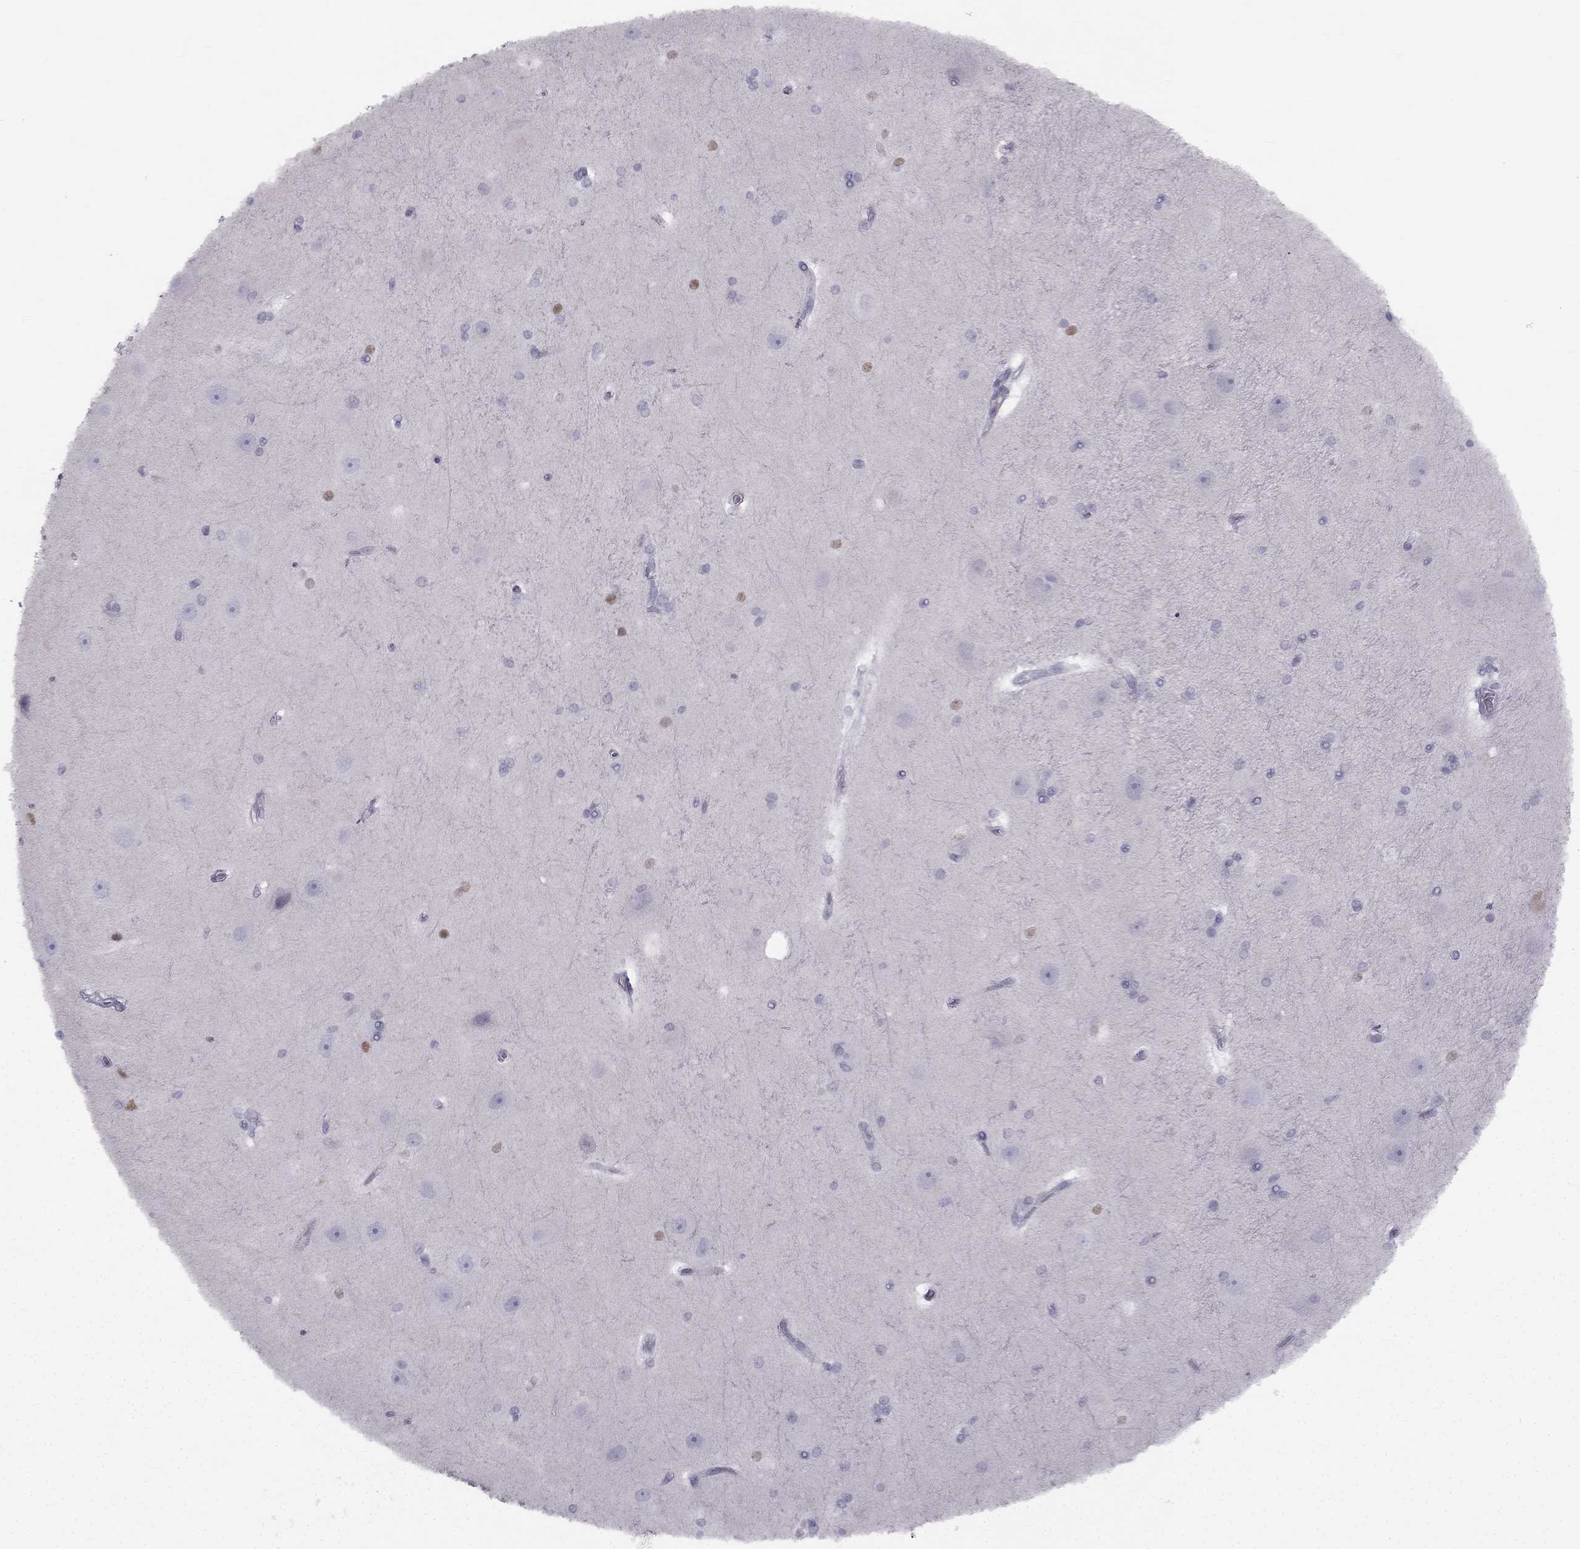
{"staining": {"intensity": "moderate", "quantity": "<25%", "location": "nuclear"}, "tissue": "hippocampus", "cell_type": "Glial cells", "image_type": "normal", "snomed": [{"axis": "morphology", "description": "Normal tissue, NOS"}, {"axis": "topography", "description": "Cerebral cortex"}, {"axis": "topography", "description": "Hippocampus"}], "caption": "This photomicrograph exhibits IHC staining of normal human hippocampus, with low moderate nuclear positivity in approximately <25% of glial cells.", "gene": "TRPS1", "patient": {"sex": "female", "age": 19}}